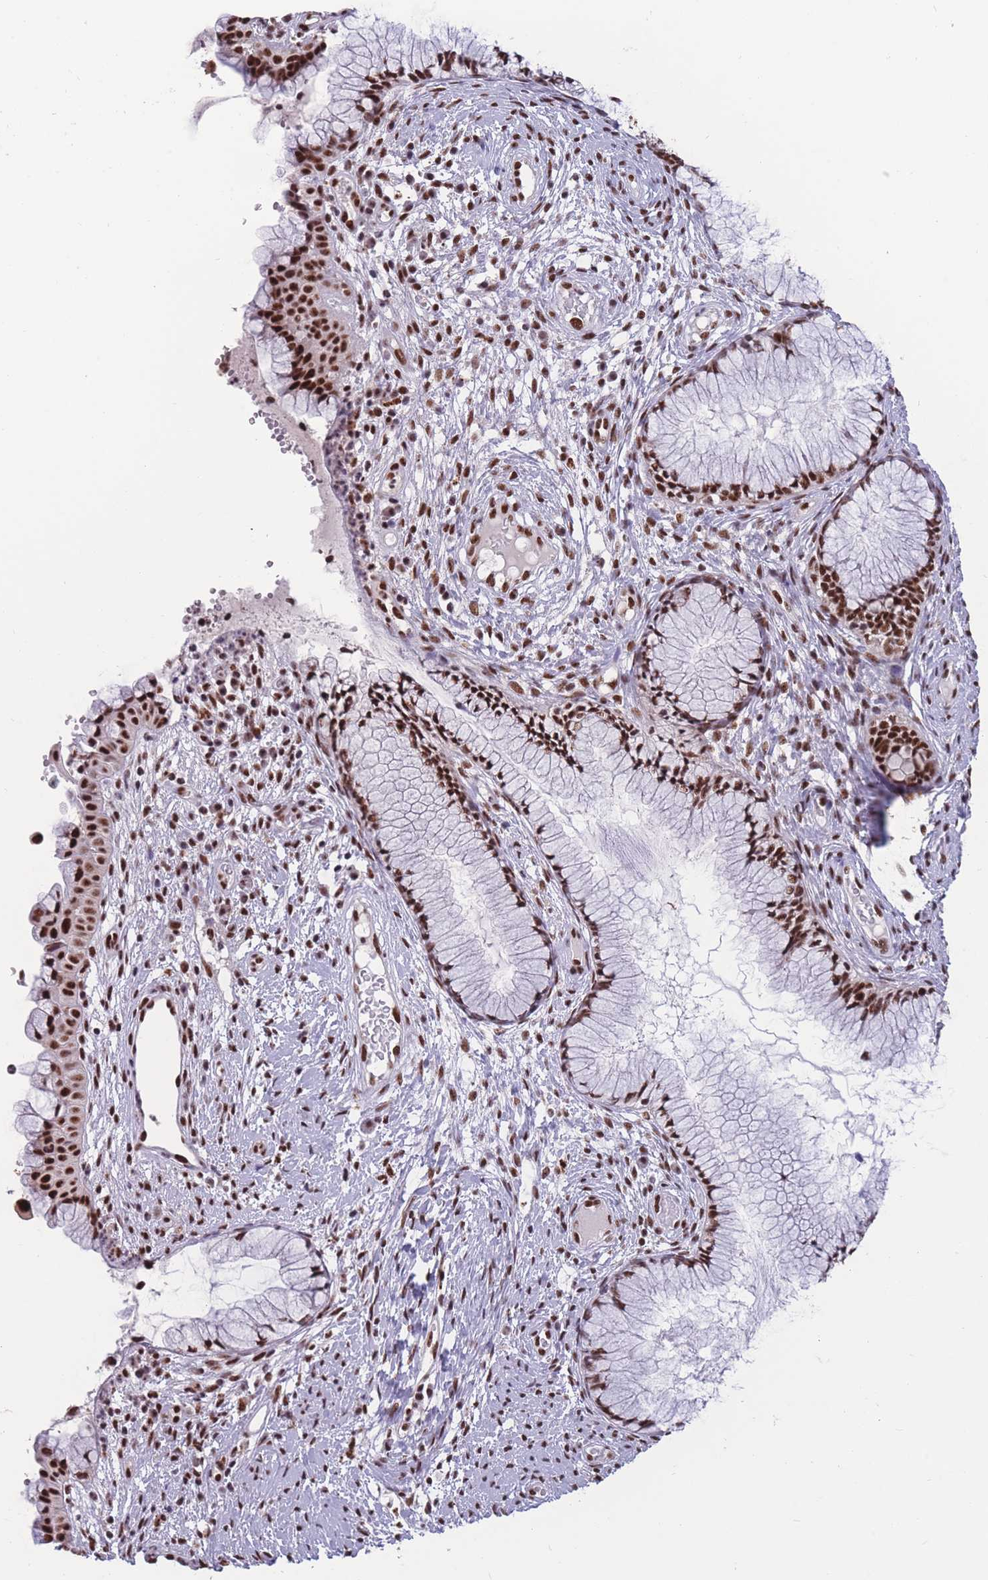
{"staining": {"intensity": "strong", "quantity": ">75%", "location": "nuclear"}, "tissue": "cervix", "cell_type": "Glandular cells", "image_type": "normal", "snomed": [{"axis": "morphology", "description": "Normal tissue, NOS"}, {"axis": "topography", "description": "Cervix"}], "caption": "Immunohistochemistry (IHC) micrograph of unremarkable cervix stained for a protein (brown), which displays high levels of strong nuclear positivity in about >75% of glandular cells.", "gene": "PRPF19", "patient": {"sex": "female", "age": 42}}